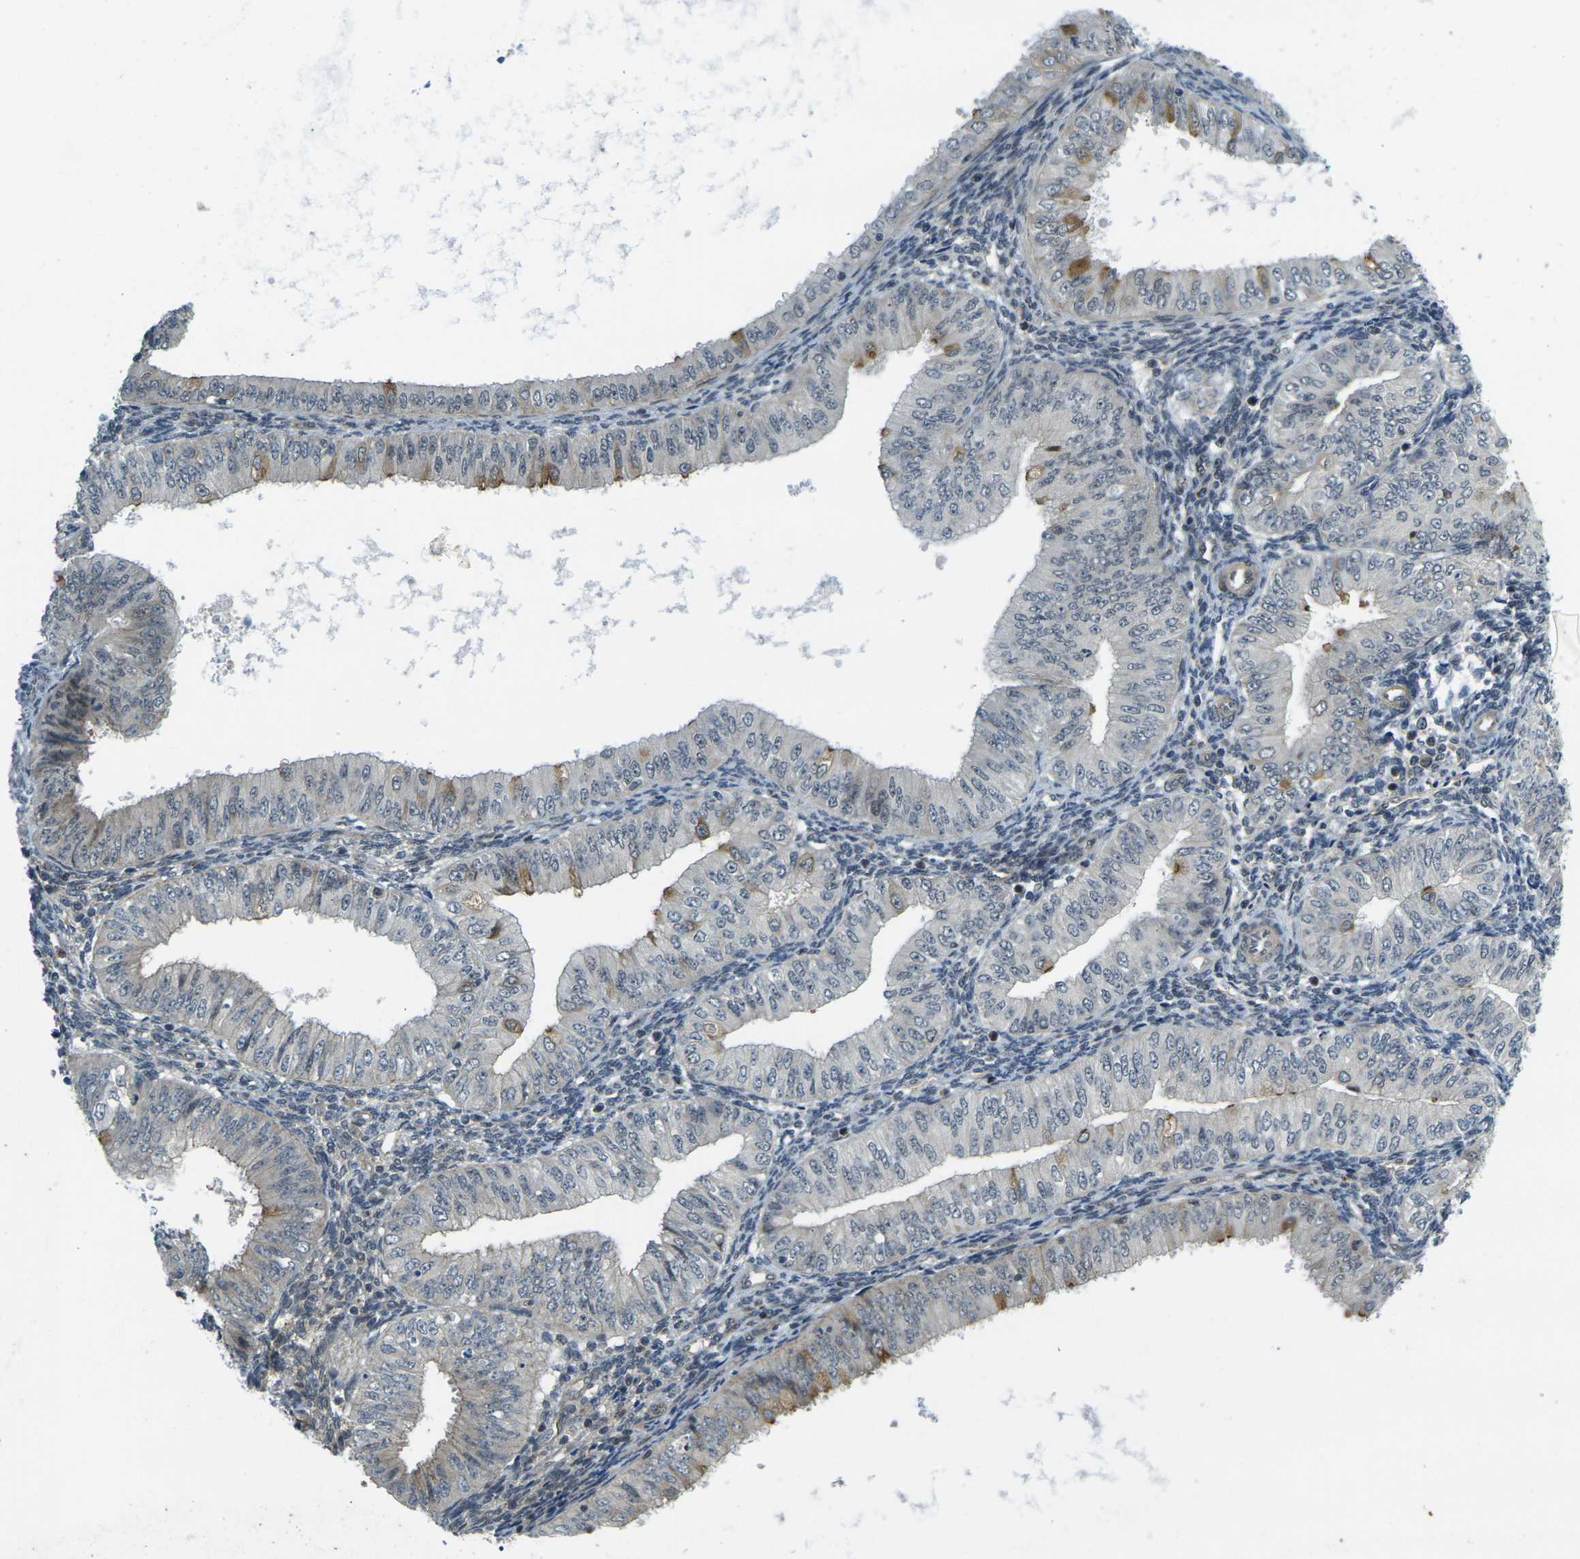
{"staining": {"intensity": "moderate", "quantity": "<25%", "location": "cytoplasmic/membranous"}, "tissue": "endometrial cancer", "cell_type": "Tumor cells", "image_type": "cancer", "snomed": [{"axis": "morphology", "description": "Normal tissue, NOS"}, {"axis": "morphology", "description": "Adenocarcinoma, NOS"}, {"axis": "topography", "description": "Endometrium"}], "caption": "Immunohistochemical staining of human endometrial cancer (adenocarcinoma) displays low levels of moderate cytoplasmic/membranous protein positivity in approximately <25% of tumor cells.", "gene": "KCTD10", "patient": {"sex": "female", "age": 53}}